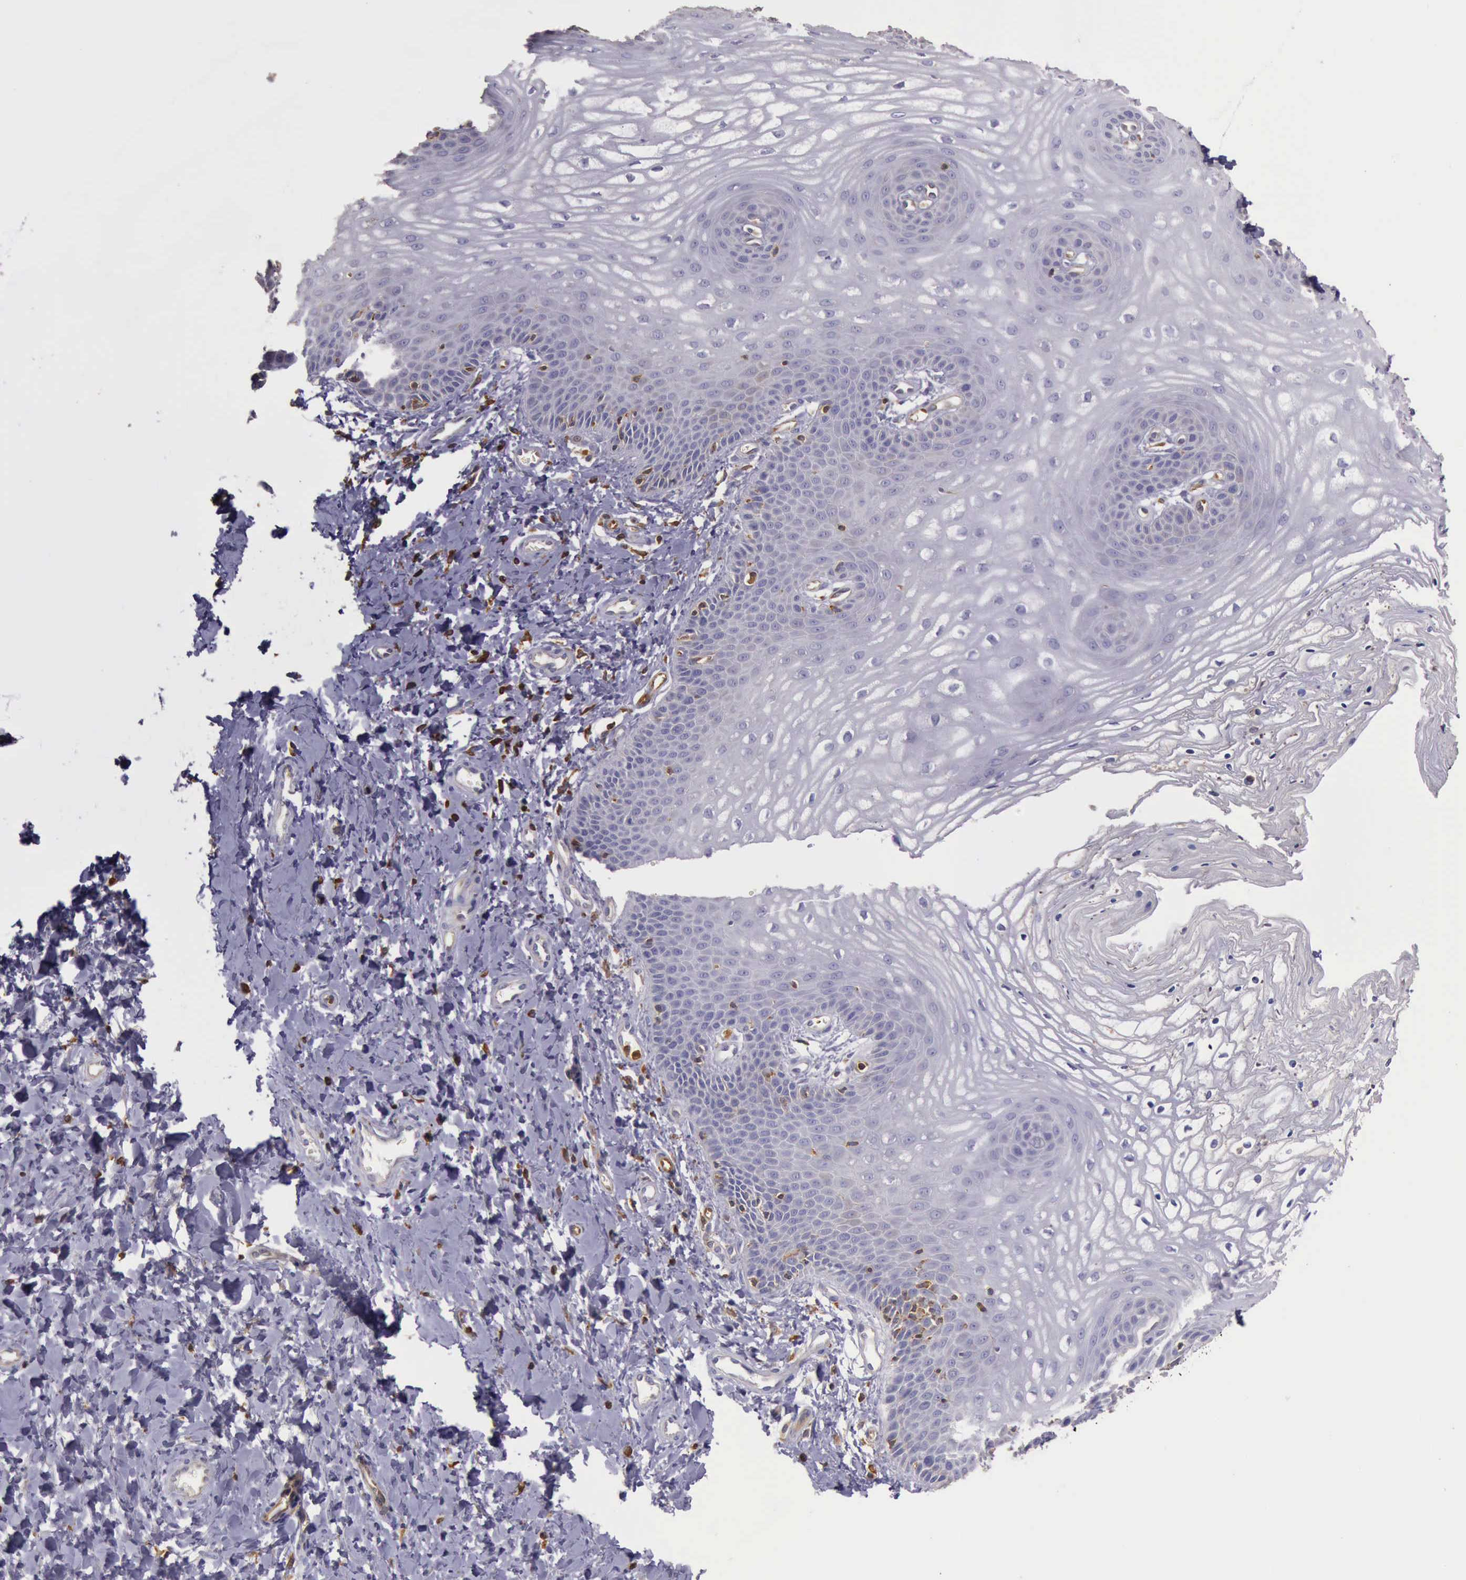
{"staining": {"intensity": "negative", "quantity": "none", "location": "none"}, "tissue": "vagina", "cell_type": "Squamous epithelial cells", "image_type": "normal", "snomed": [{"axis": "morphology", "description": "Normal tissue, NOS"}, {"axis": "topography", "description": "Vagina"}], "caption": "DAB (3,3'-diaminobenzidine) immunohistochemical staining of normal human vagina shows no significant staining in squamous epithelial cells.", "gene": "ARHGAP4", "patient": {"sex": "female", "age": 68}}